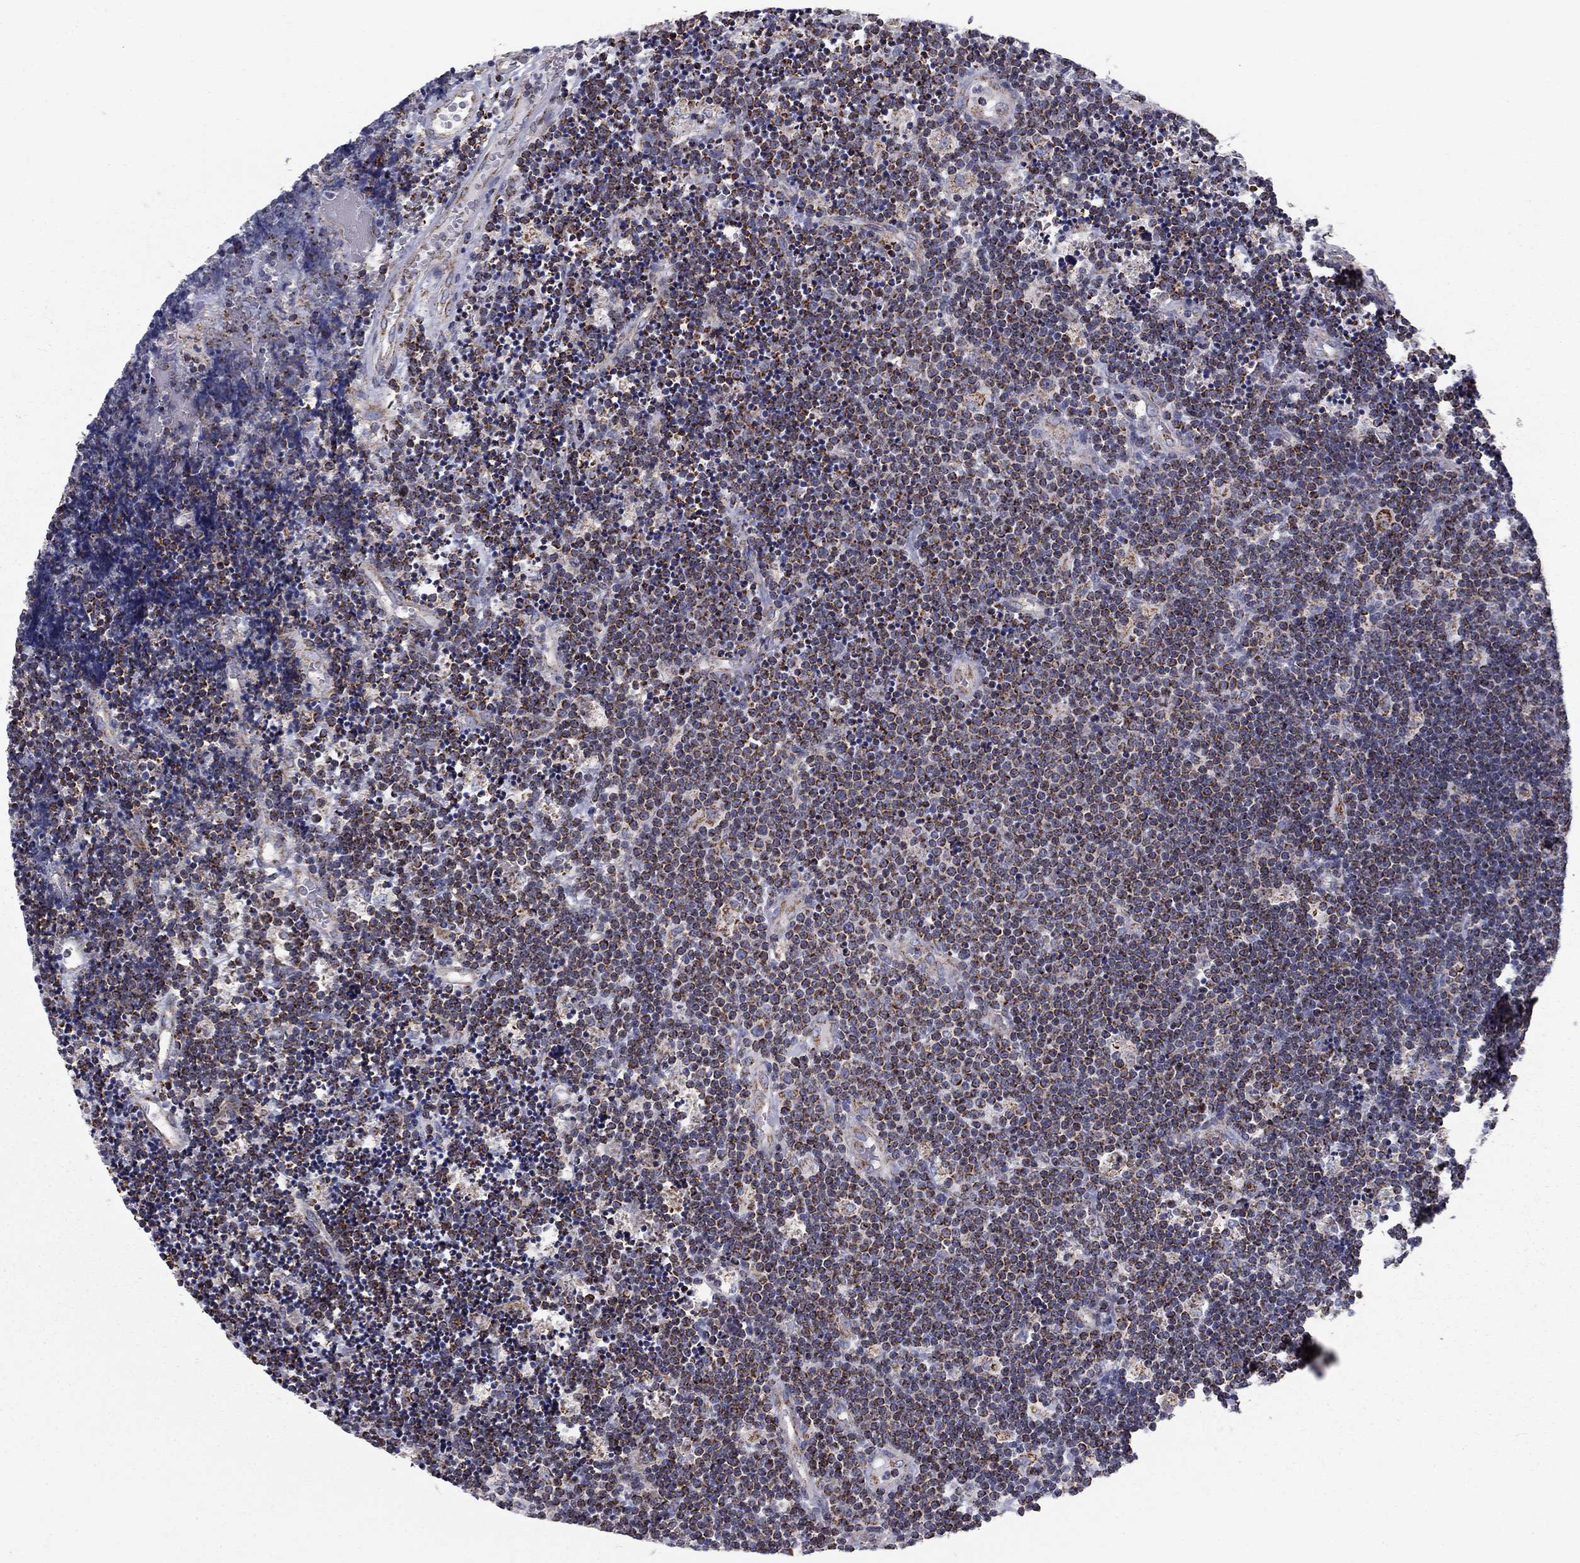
{"staining": {"intensity": "moderate", "quantity": "25%-75%", "location": "cytoplasmic/membranous"}, "tissue": "lymphoma", "cell_type": "Tumor cells", "image_type": "cancer", "snomed": [{"axis": "morphology", "description": "Malignant lymphoma, non-Hodgkin's type, Low grade"}, {"axis": "topography", "description": "Brain"}], "caption": "A micrograph showing moderate cytoplasmic/membranous expression in about 25%-75% of tumor cells in lymphoma, as visualized by brown immunohistochemical staining.", "gene": "NDUFV1", "patient": {"sex": "female", "age": 66}}